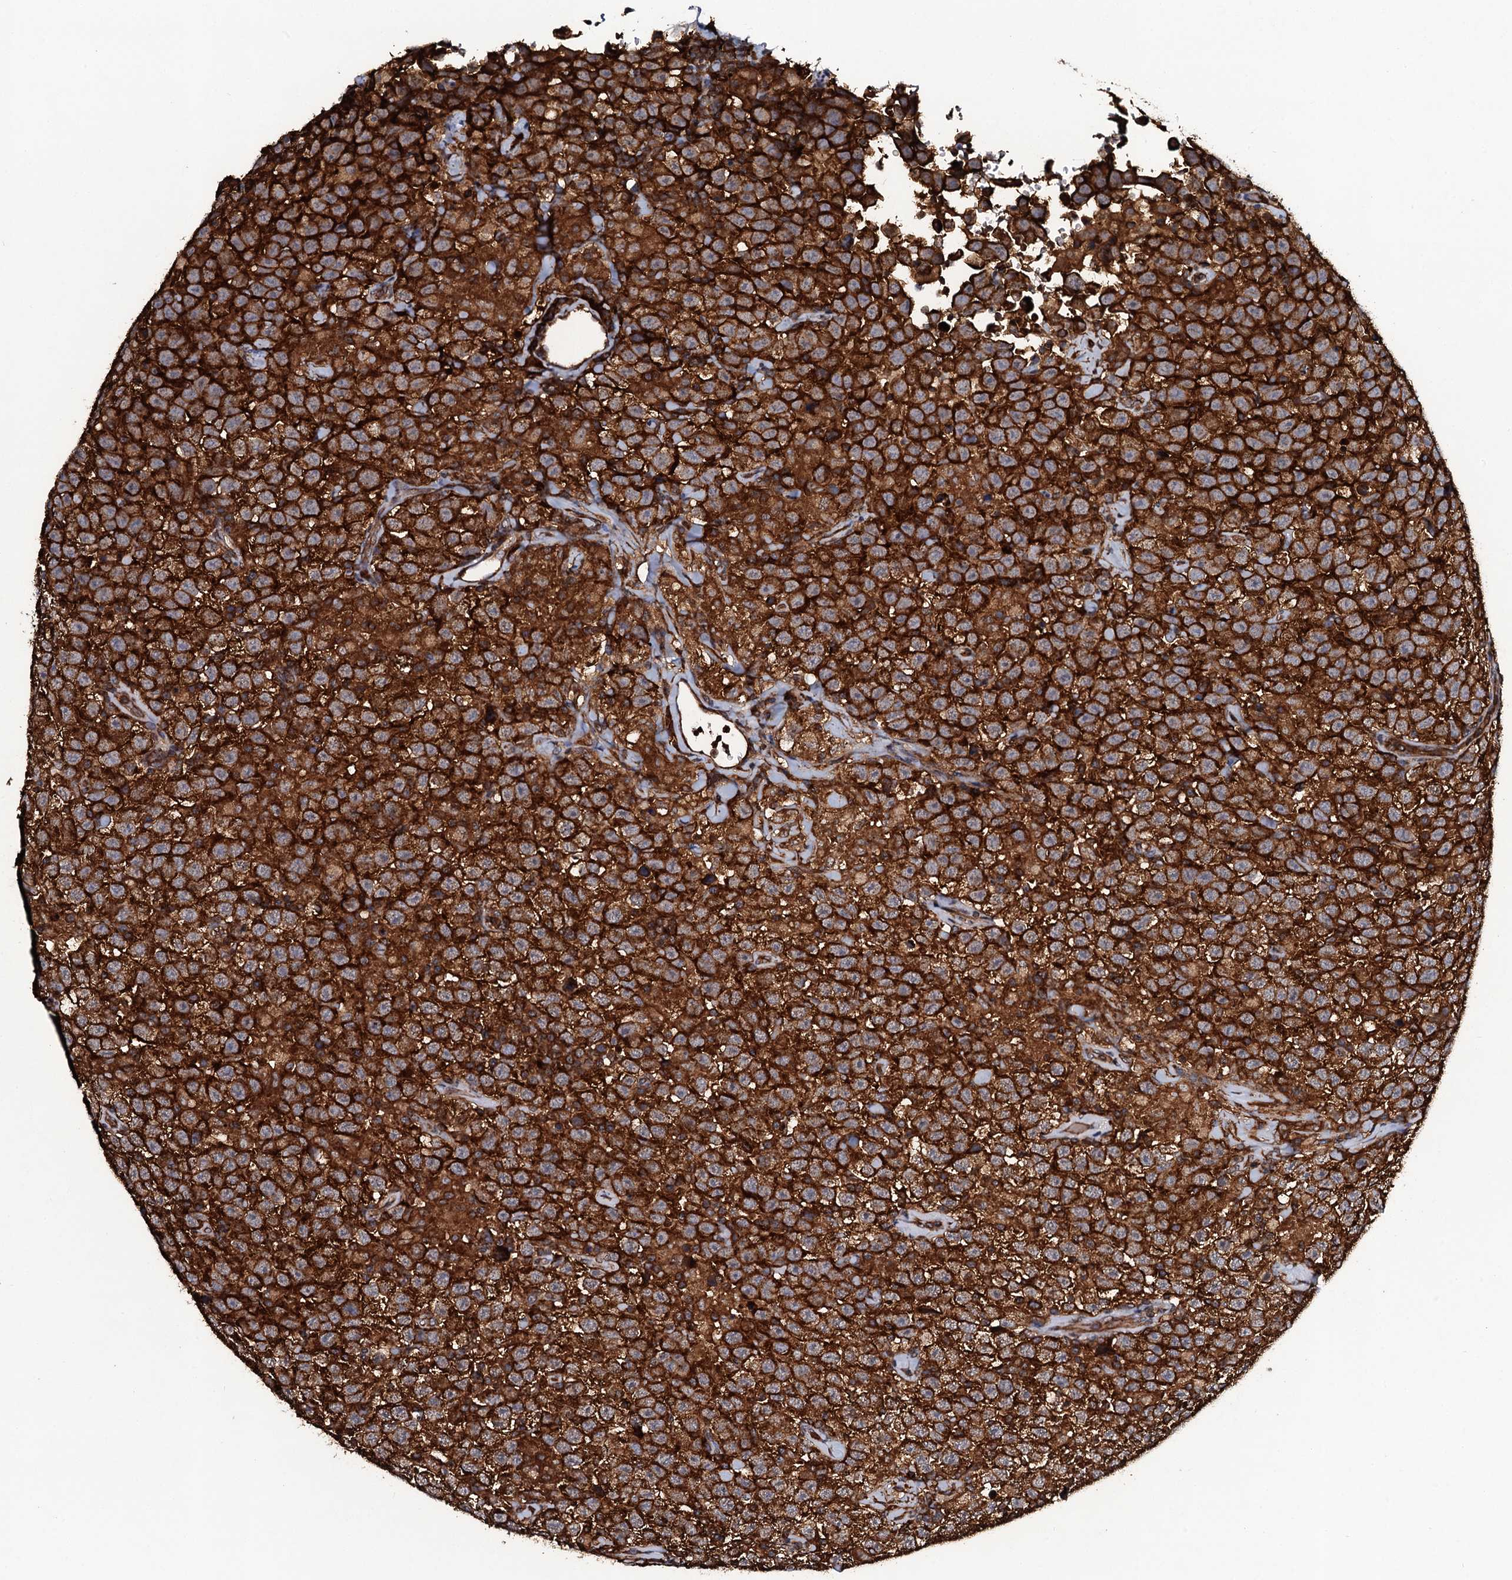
{"staining": {"intensity": "strong", "quantity": ">75%", "location": "cytoplasmic/membranous"}, "tissue": "testis cancer", "cell_type": "Tumor cells", "image_type": "cancer", "snomed": [{"axis": "morphology", "description": "Seminoma, NOS"}, {"axis": "topography", "description": "Testis"}], "caption": "Immunohistochemical staining of human testis cancer (seminoma) reveals strong cytoplasmic/membranous protein expression in approximately >75% of tumor cells.", "gene": "VWA8", "patient": {"sex": "male", "age": 41}}